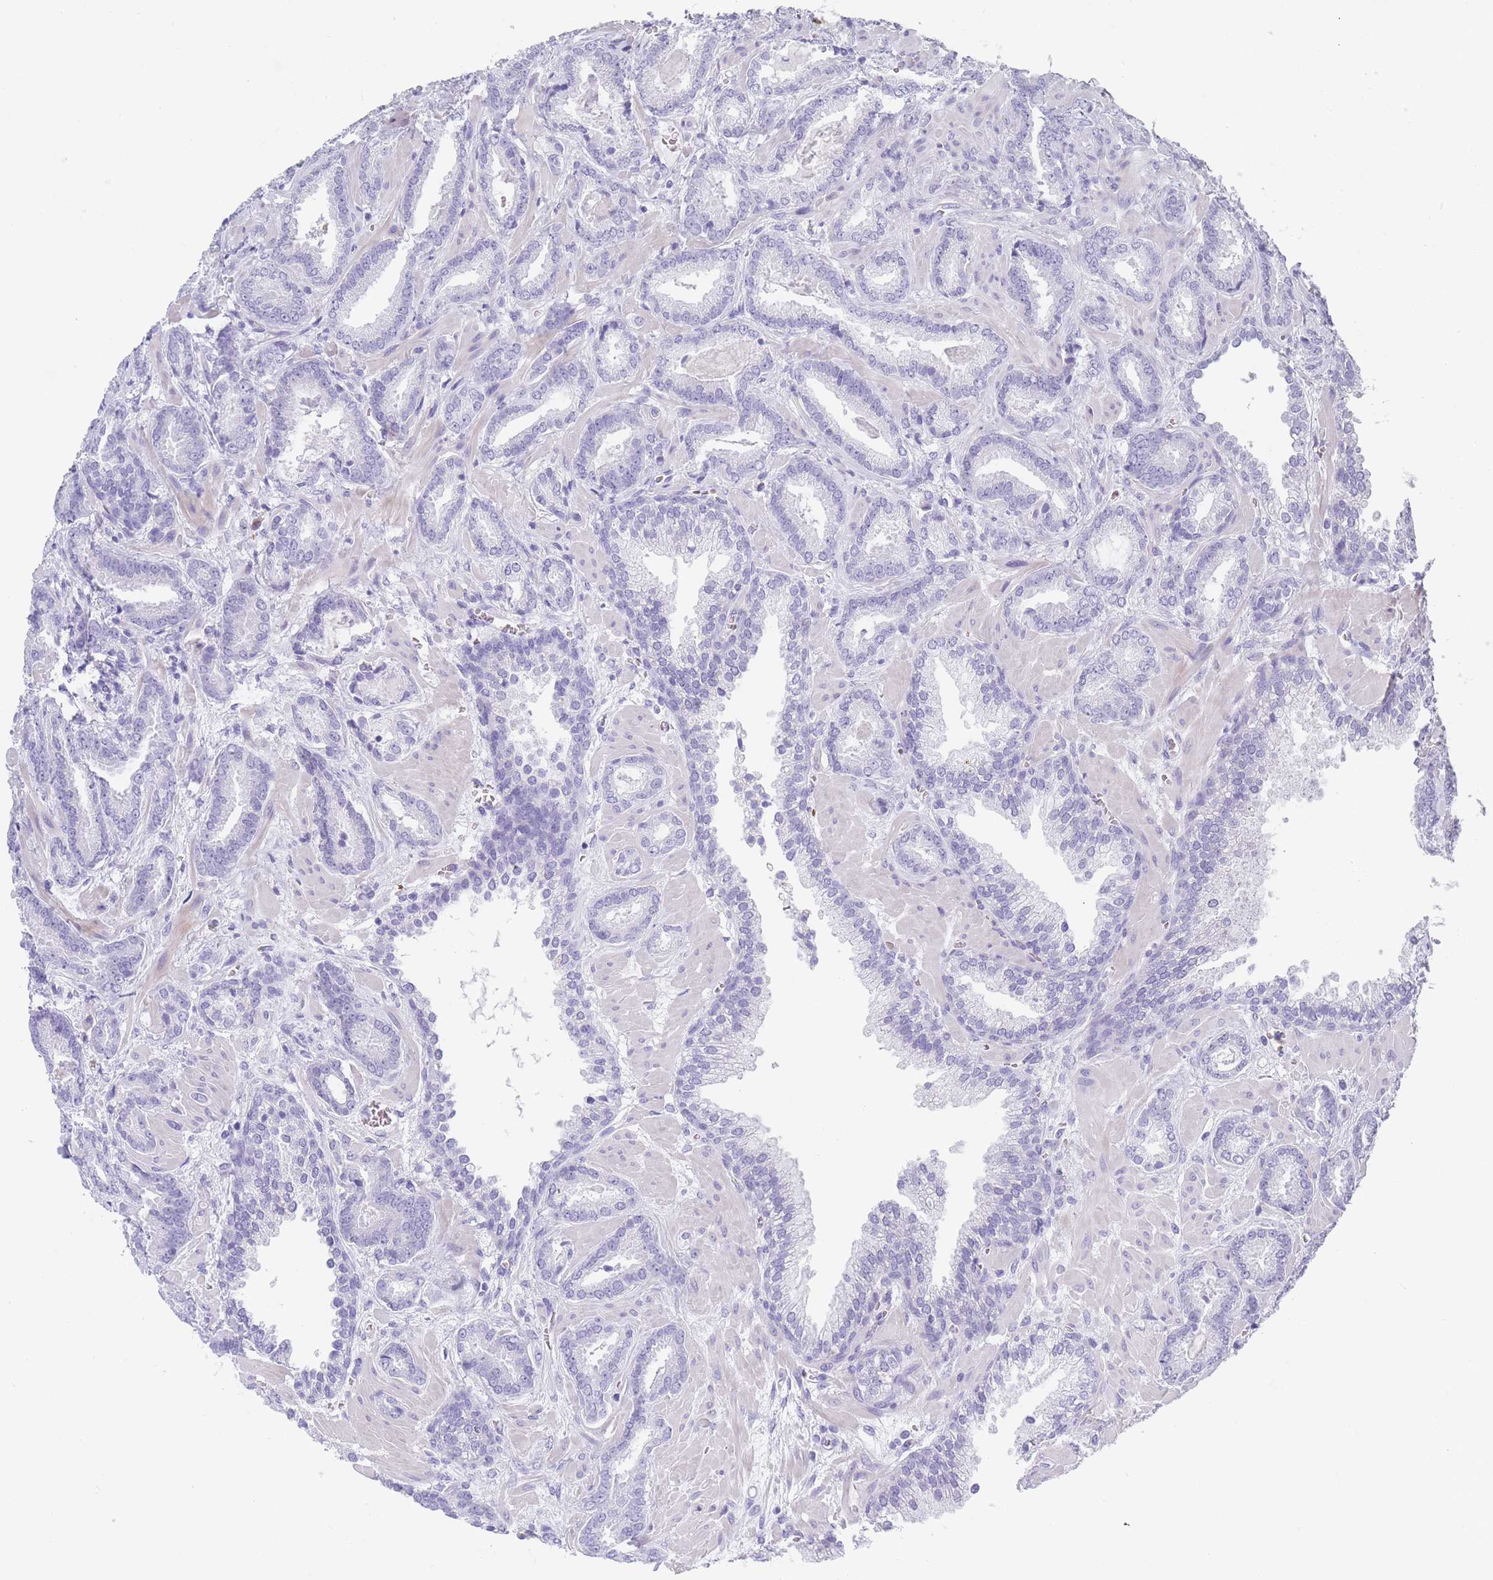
{"staining": {"intensity": "negative", "quantity": "none", "location": "none"}, "tissue": "prostate cancer", "cell_type": "Tumor cells", "image_type": "cancer", "snomed": [{"axis": "morphology", "description": "Adenocarcinoma, Low grade"}, {"axis": "topography", "description": "Prostate"}], "caption": "The immunohistochemistry (IHC) photomicrograph has no significant positivity in tumor cells of prostate low-grade adenocarcinoma tissue.", "gene": "OR5D16", "patient": {"sex": "male", "age": 62}}